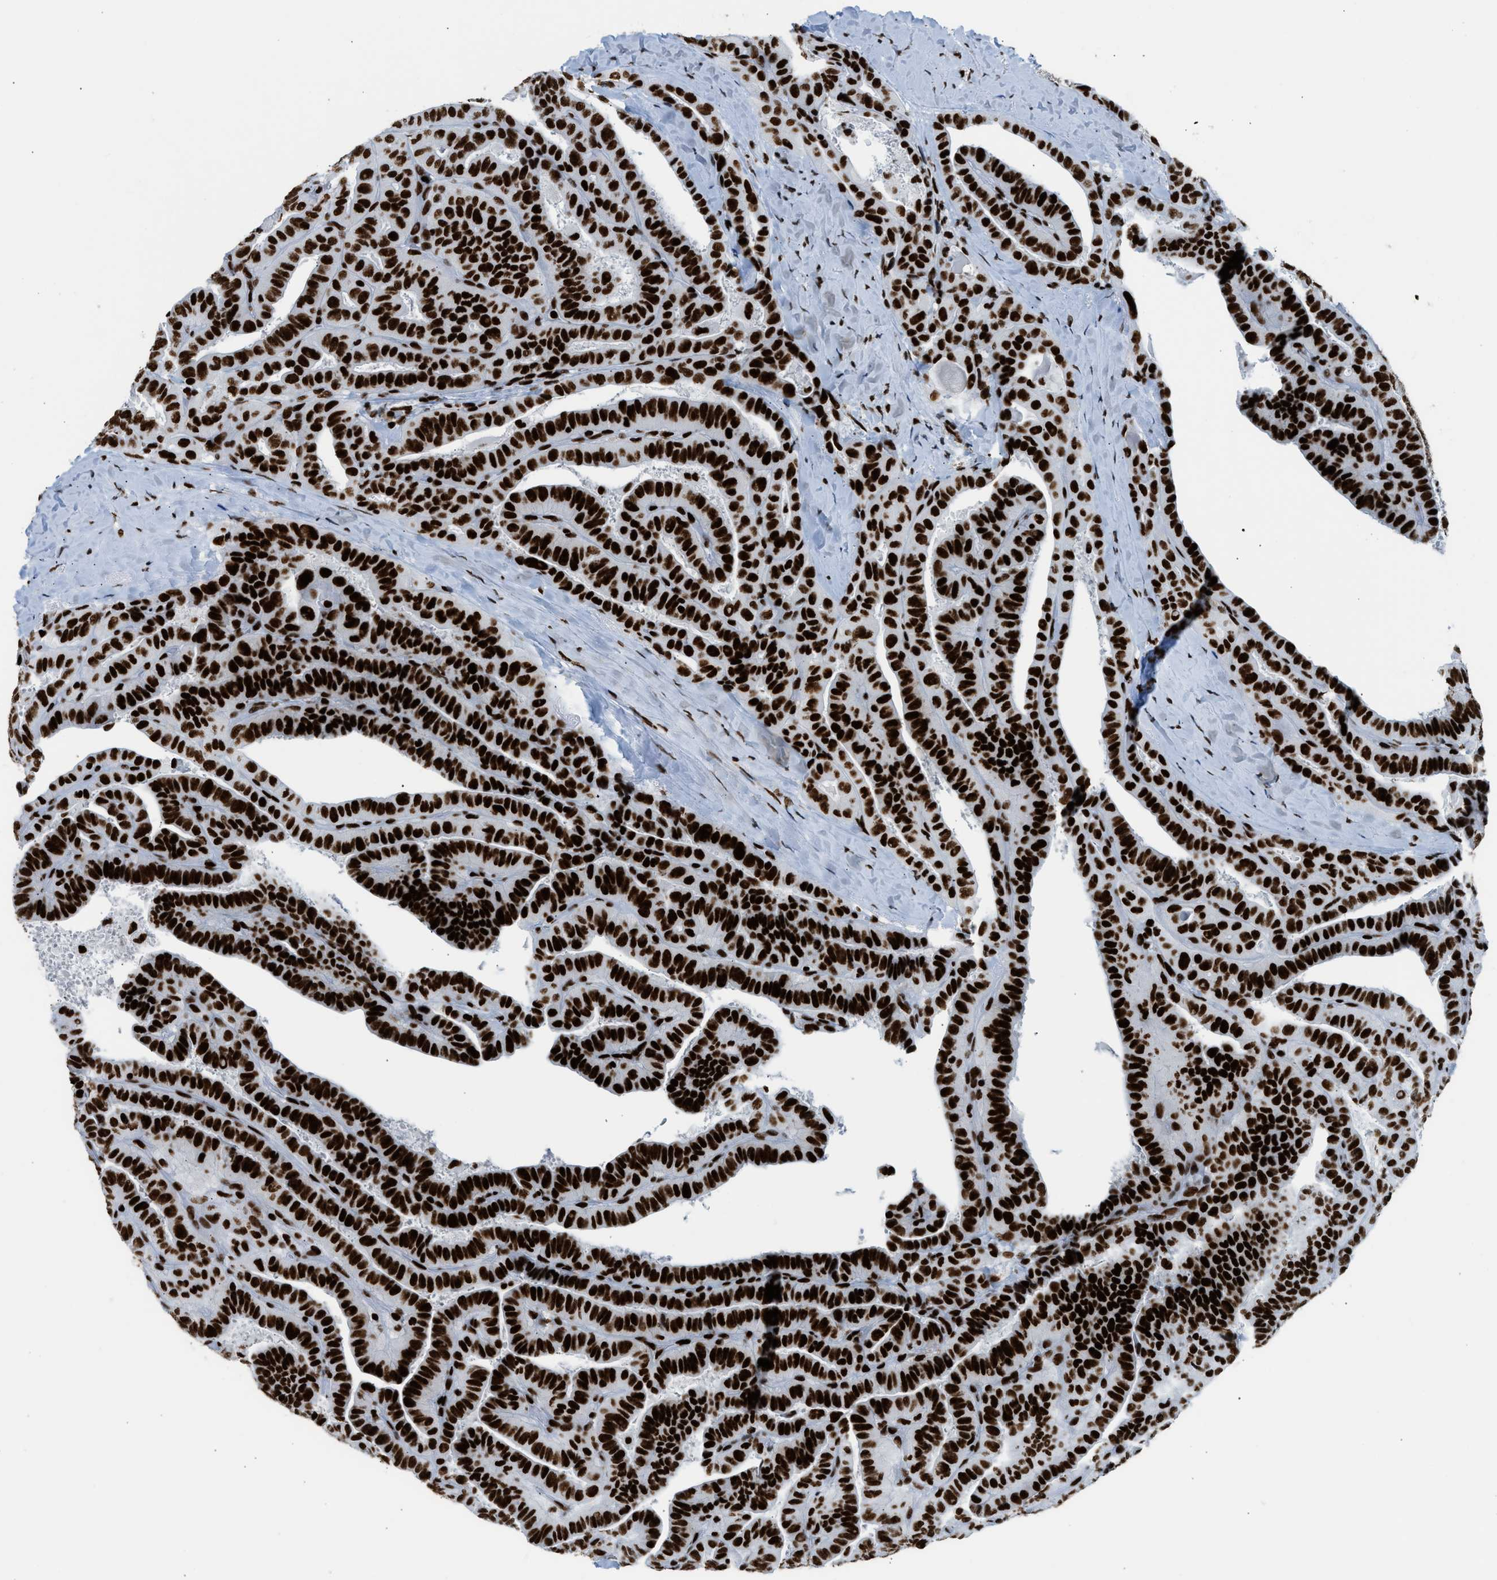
{"staining": {"intensity": "strong", "quantity": ">75%", "location": "nuclear"}, "tissue": "thyroid cancer", "cell_type": "Tumor cells", "image_type": "cancer", "snomed": [{"axis": "morphology", "description": "Papillary adenocarcinoma, NOS"}, {"axis": "topography", "description": "Thyroid gland"}], "caption": "Immunohistochemical staining of human papillary adenocarcinoma (thyroid) reveals high levels of strong nuclear protein positivity in approximately >75% of tumor cells.", "gene": "PIF1", "patient": {"sex": "male", "age": 77}}